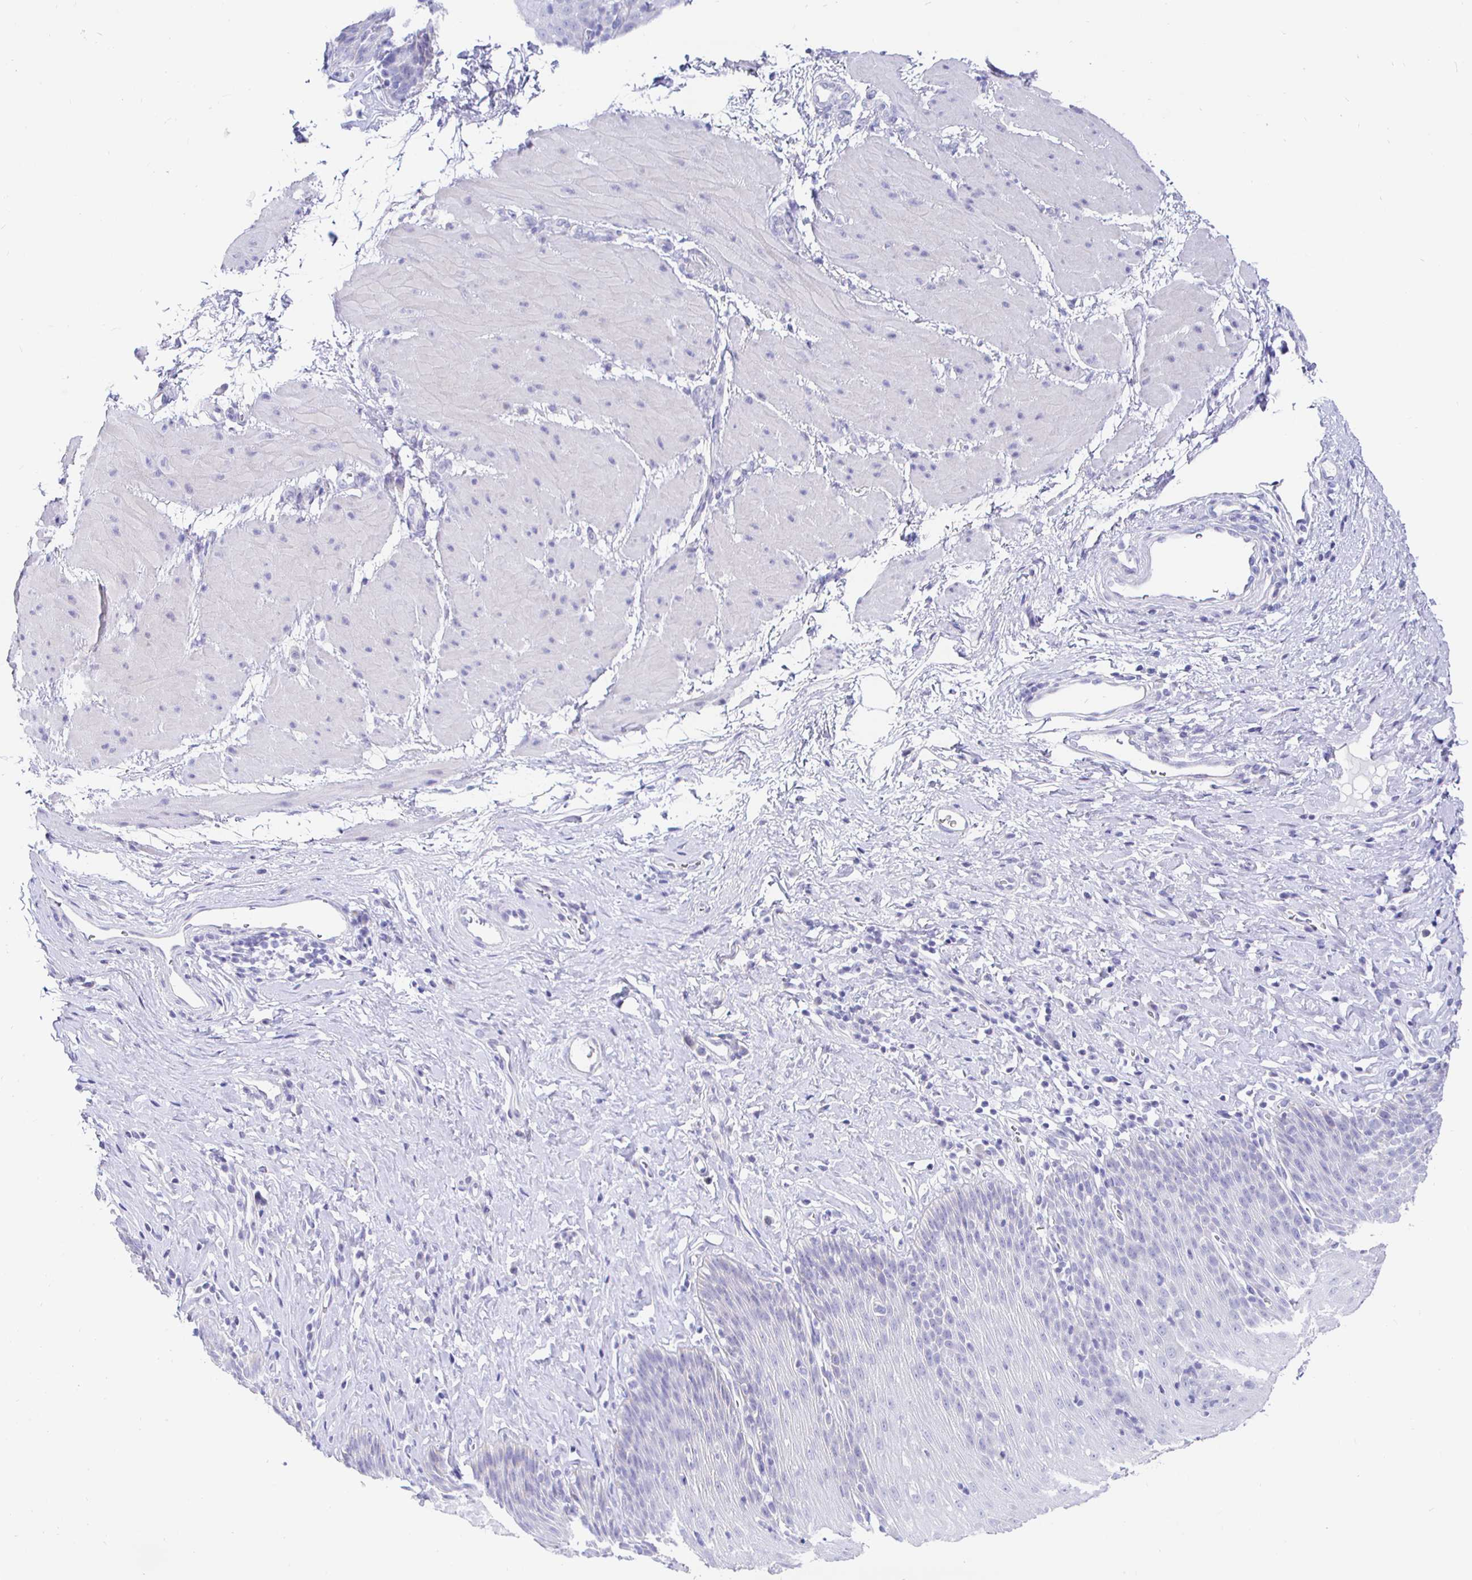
{"staining": {"intensity": "negative", "quantity": "none", "location": "none"}, "tissue": "esophagus", "cell_type": "Squamous epithelial cells", "image_type": "normal", "snomed": [{"axis": "morphology", "description": "Normal tissue, NOS"}, {"axis": "topography", "description": "Esophagus"}], "caption": "Benign esophagus was stained to show a protein in brown. There is no significant expression in squamous epithelial cells. (Brightfield microscopy of DAB IHC at high magnification).", "gene": "CR2", "patient": {"sex": "female", "age": 61}}